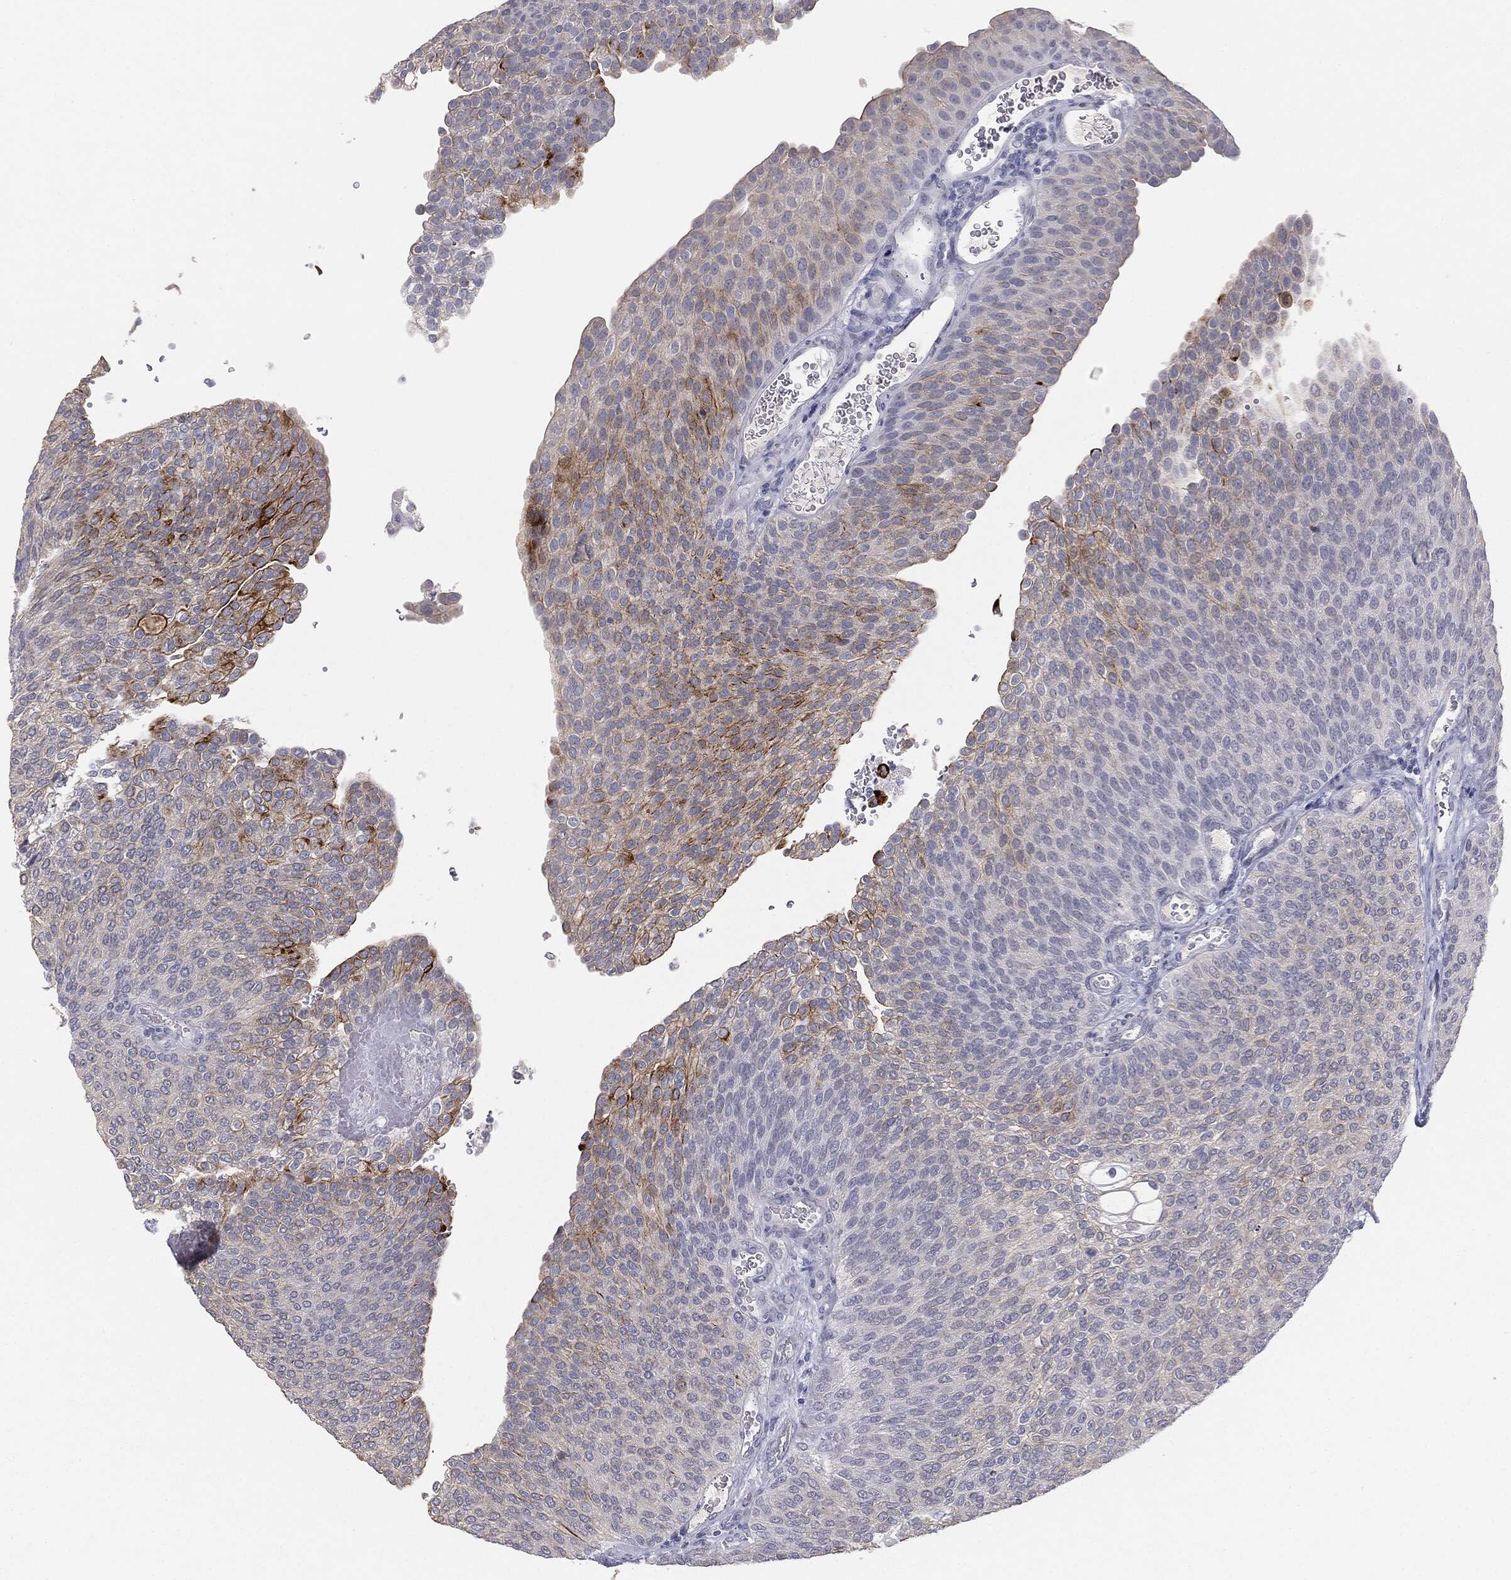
{"staining": {"intensity": "strong", "quantity": "<25%", "location": "cytoplasmic/membranous"}, "tissue": "urothelial cancer", "cell_type": "Tumor cells", "image_type": "cancer", "snomed": [{"axis": "morphology", "description": "Urothelial carcinoma, High grade"}, {"axis": "topography", "description": "Urinary bladder"}], "caption": "This image reveals high-grade urothelial carcinoma stained with immunohistochemistry (IHC) to label a protein in brown. The cytoplasmic/membranous of tumor cells show strong positivity for the protein. Nuclei are counter-stained blue.", "gene": "MUC1", "patient": {"sex": "female", "age": 79}}